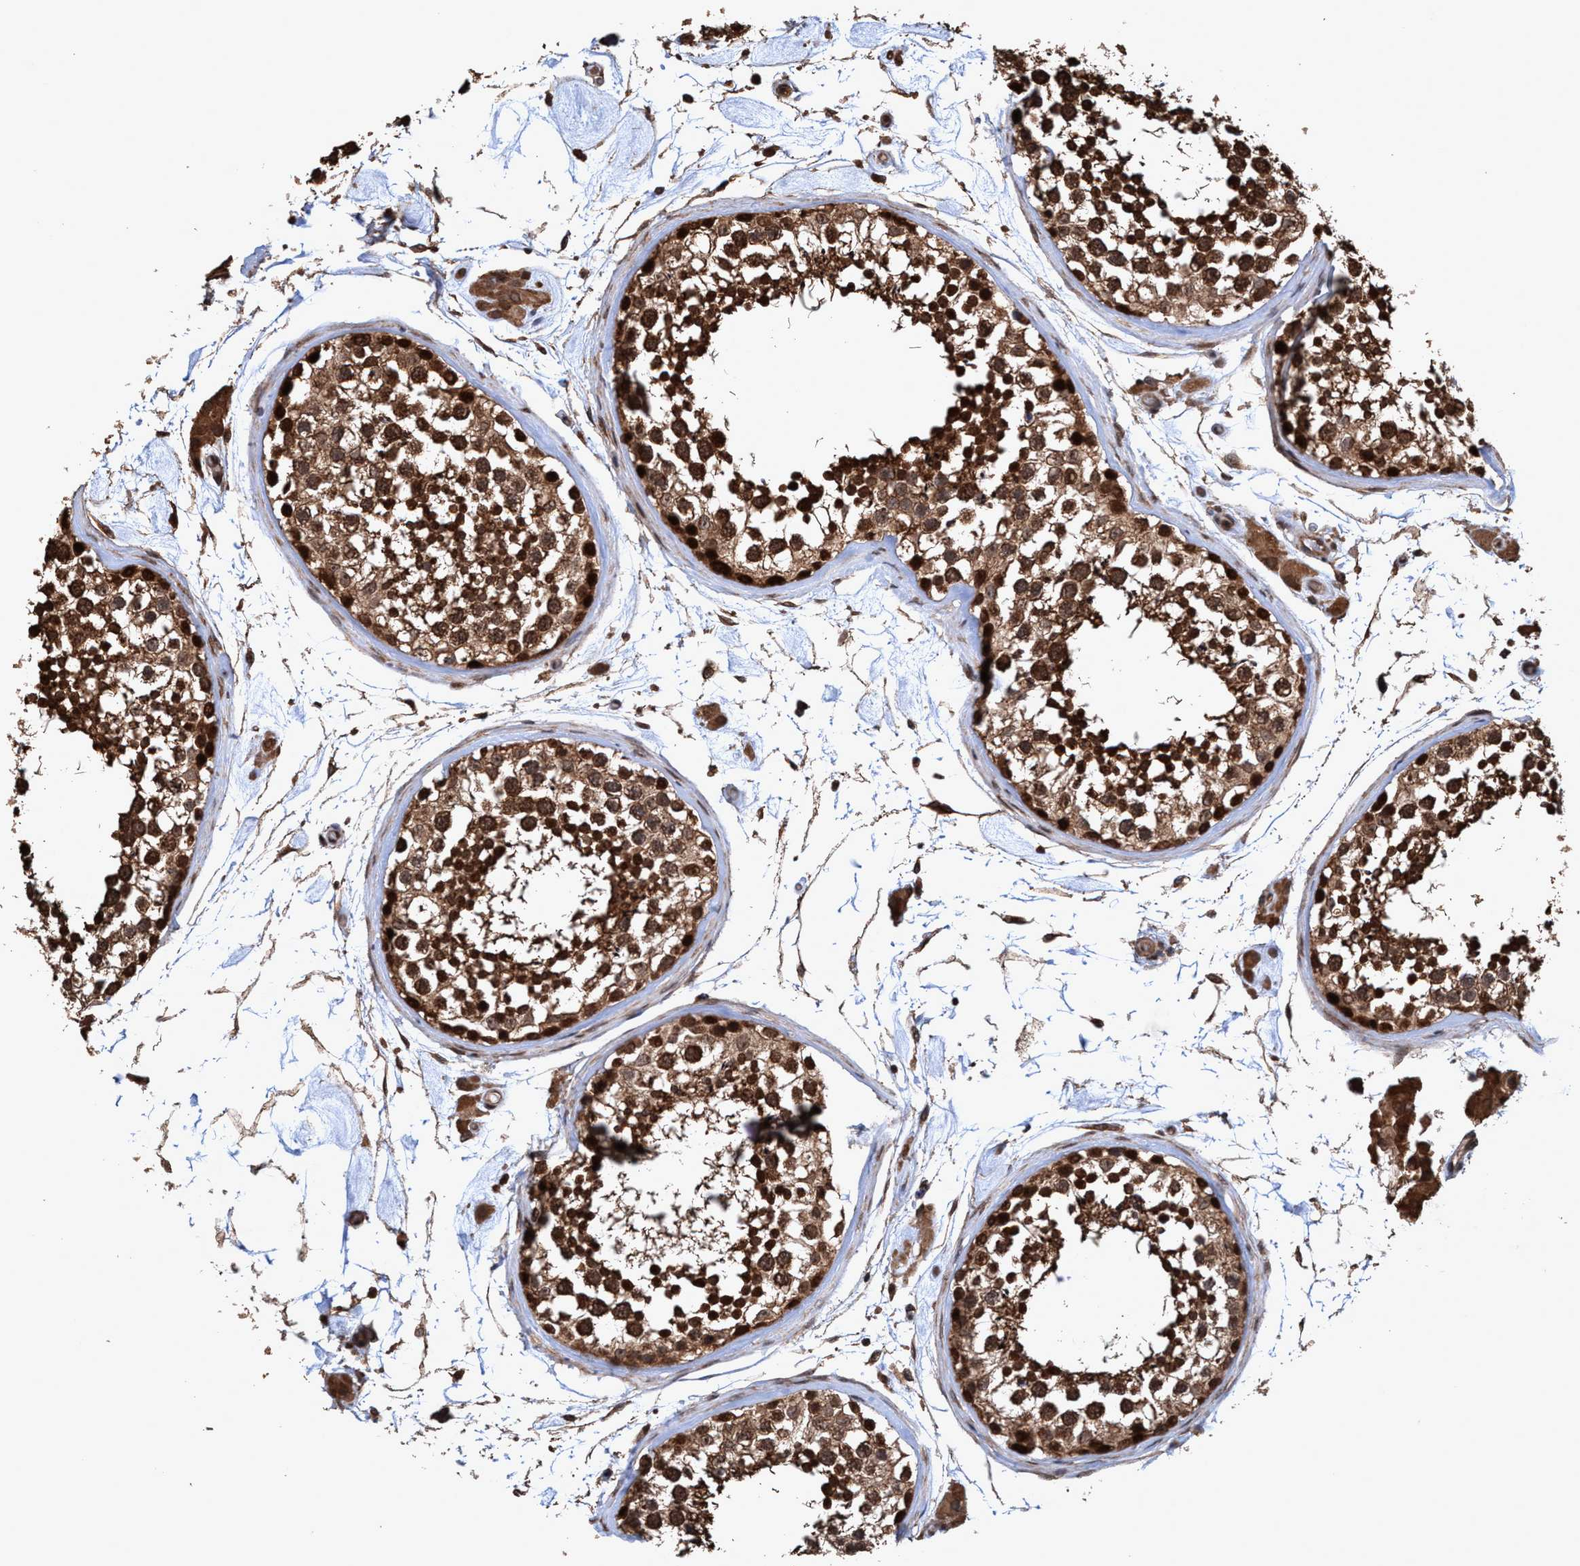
{"staining": {"intensity": "strong", "quantity": ">75%", "location": "cytoplasmic/membranous,nuclear"}, "tissue": "testis", "cell_type": "Cells in seminiferous ducts", "image_type": "normal", "snomed": [{"axis": "morphology", "description": "Normal tissue, NOS"}, {"axis": "topography", "description": "Testis"}], "caption": "Strong cytoplasmic/membranous,nuclear protein positivity is seen in approximately >75% of cells in seminiferous ducts in testis.", "gene": "TRPC7", "patient": {"sex": "male", "age": 46}}